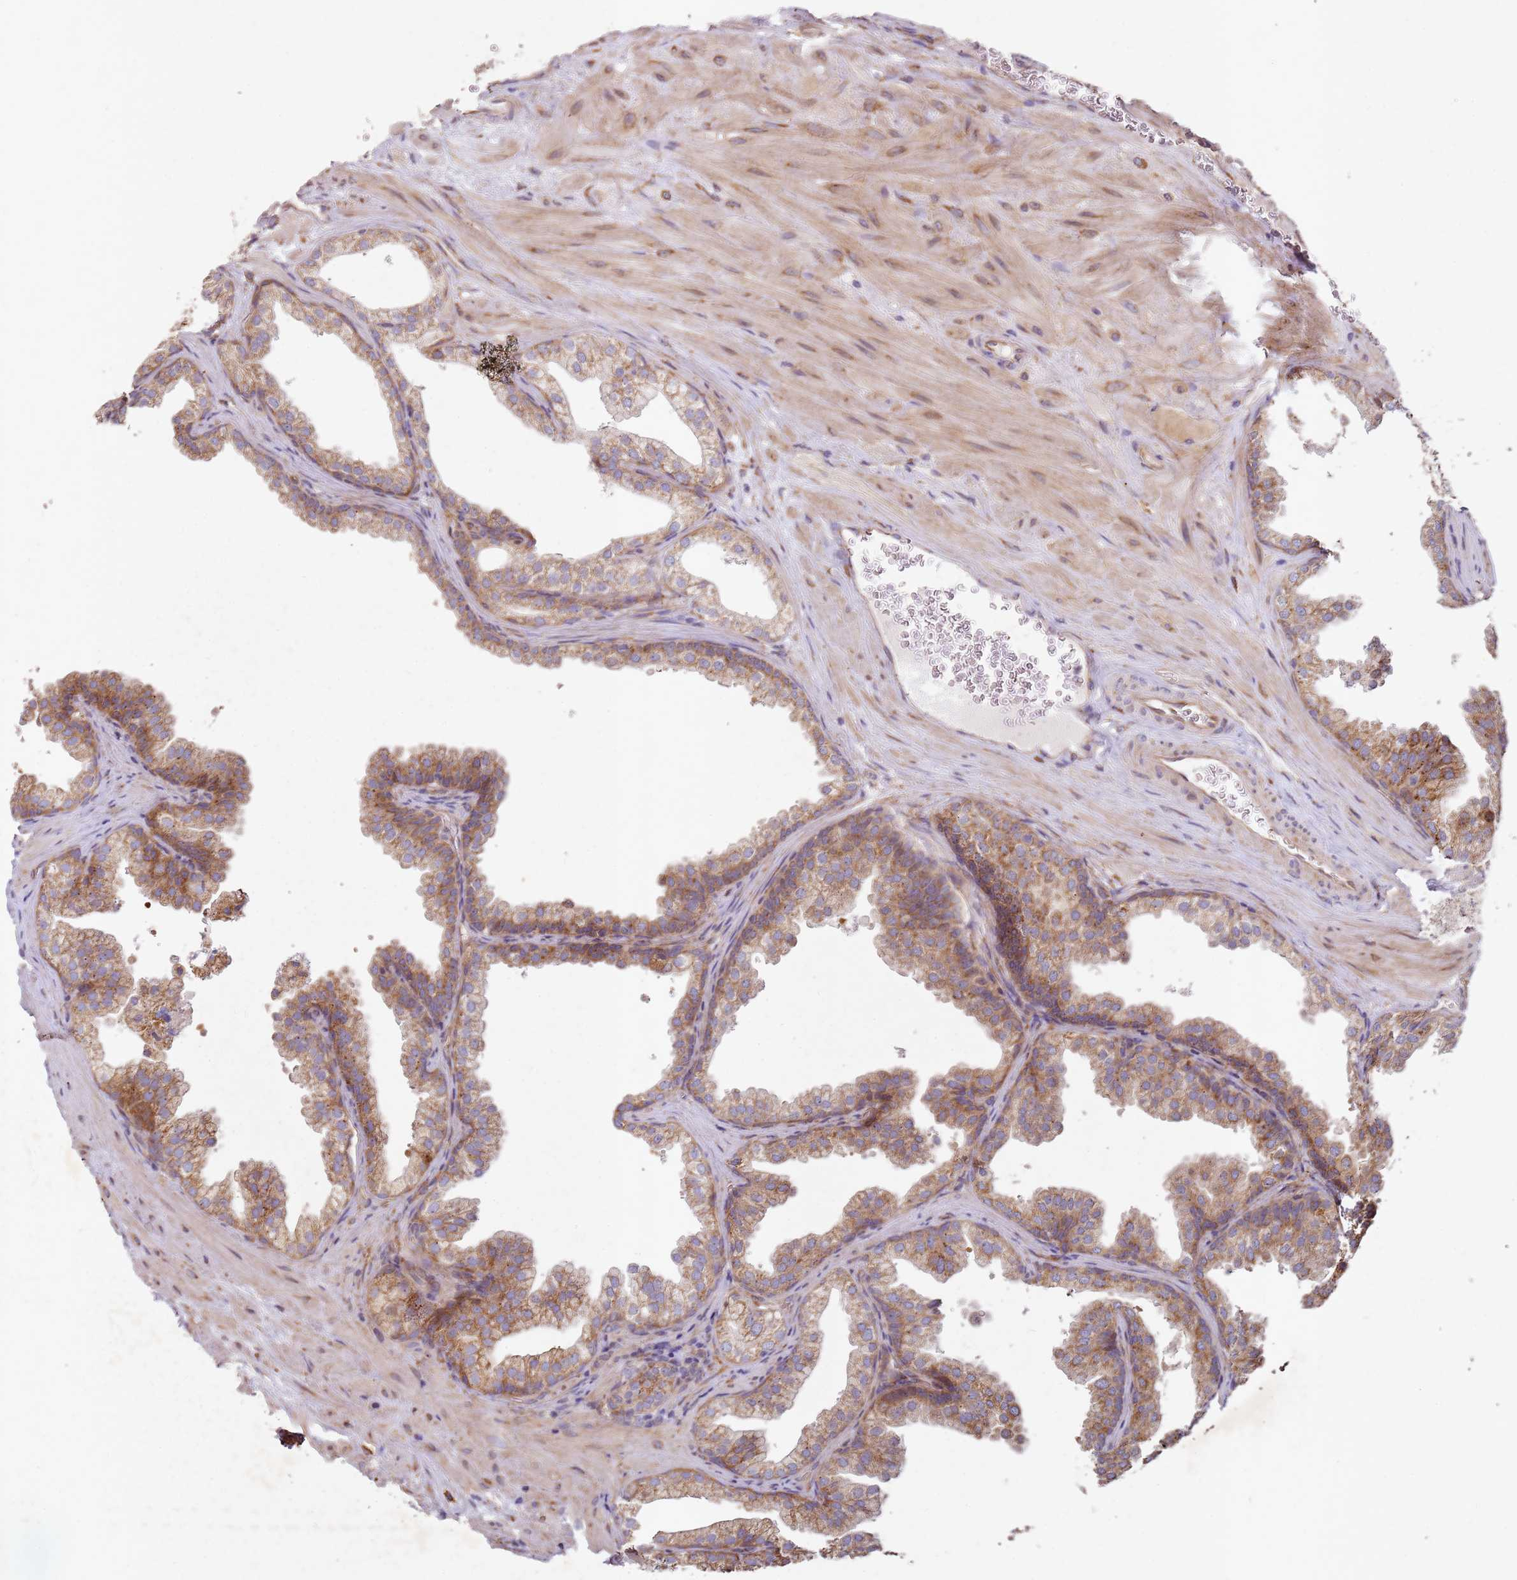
{"staining": {"intensity": "moderate", "quantity": ">75%", "location": "cytoplasmic/membranous"}, "tissue": "prostate", "cell_type": "Glandular cells", "image_type": "normal", "snomed": [{"axis": "morphology", "description": "Normal tissue, NOS"}, {"axis": "topography", "description": "Prostate"}], "caption": "This photomicrograph demonstrates IHC staining of unremarkable human prostate, with medium moderate cytoplasmic/membranous expression in approximately >75% of glandular cells.", "gene": "ARFRP1", "patient": {"sex": "male", "age": 37}}